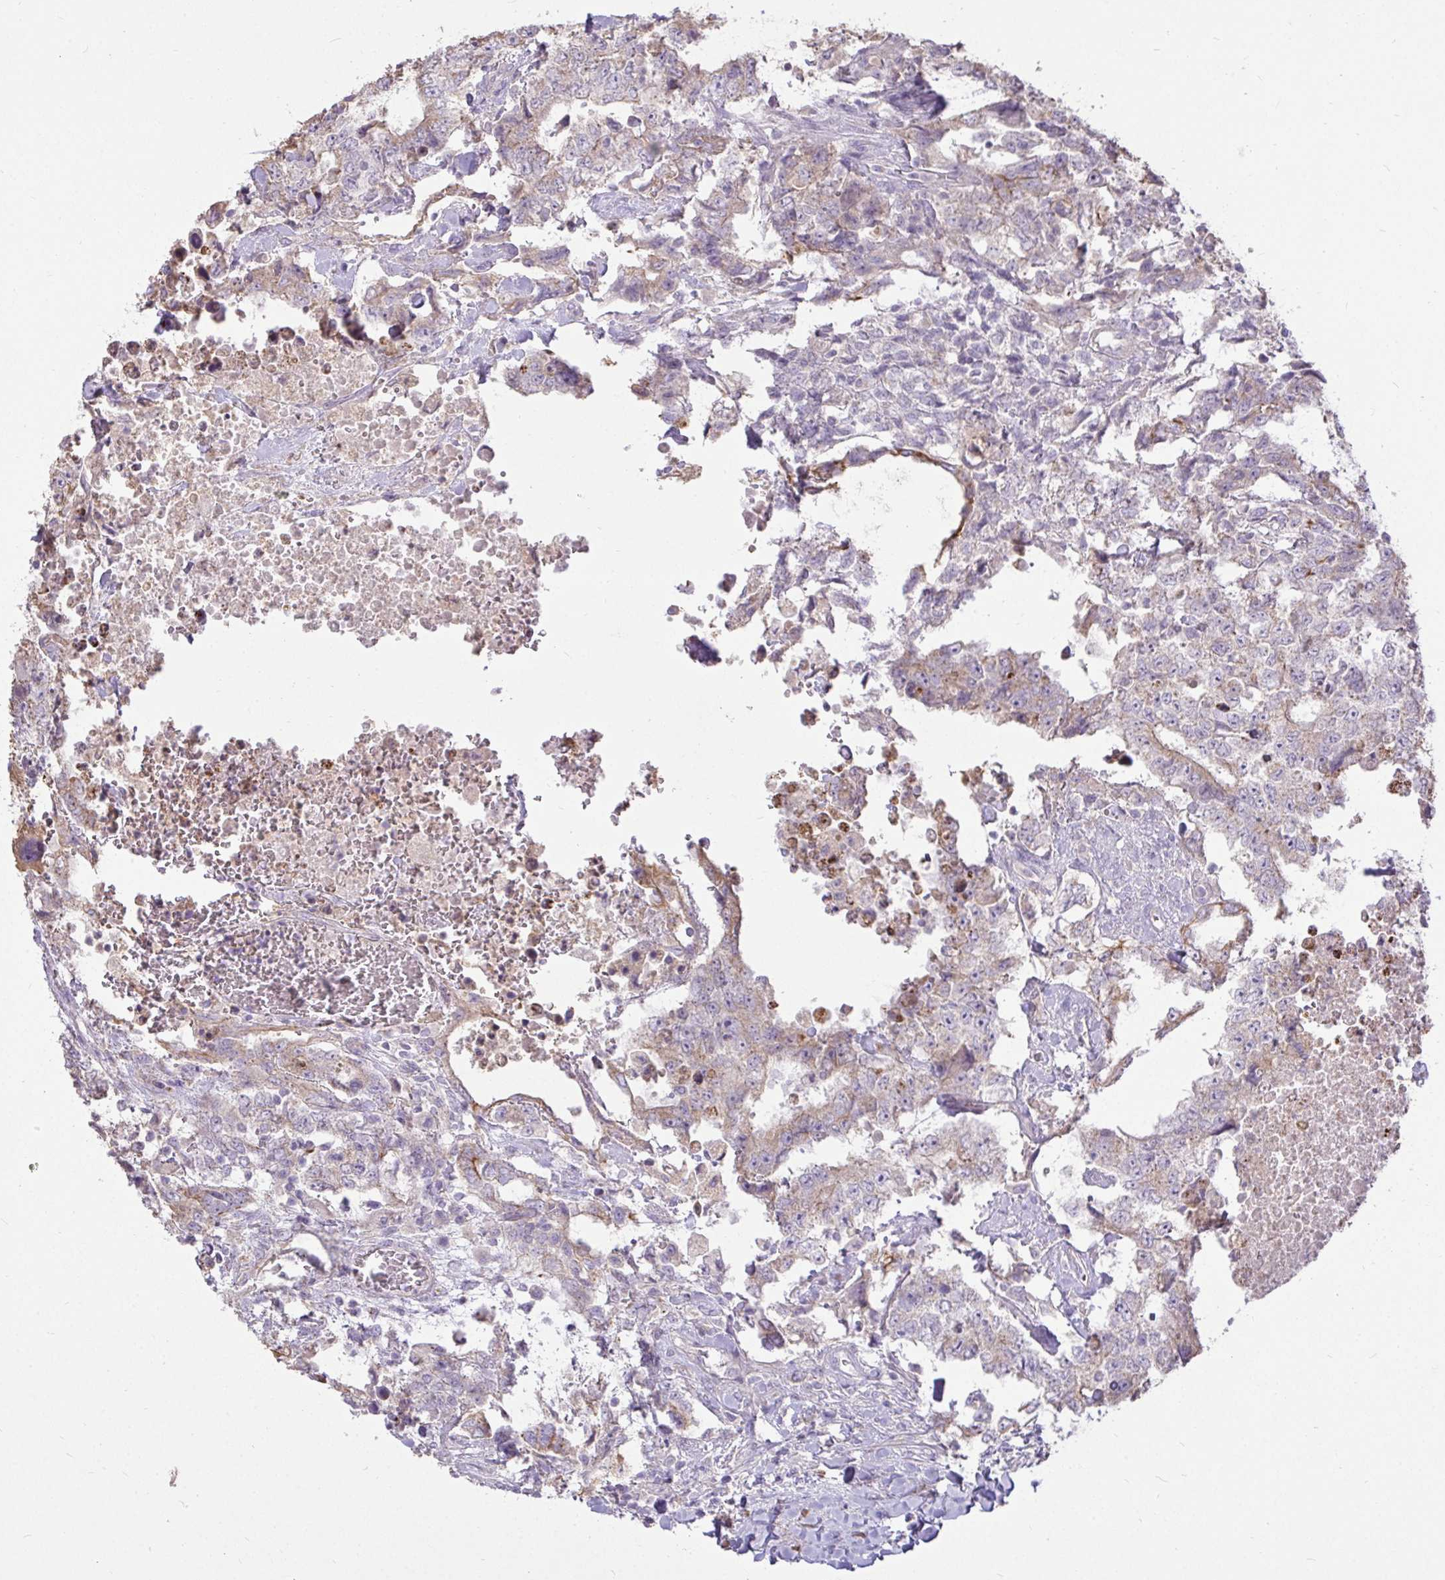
{"staining": {"intensity": "weak", "quantity": ">75%", "location": "cytoplasmic/membranous"}, "tissue": "testis cancer", "cell_type": "Tumor cells", "image_type": "cancer", "snomed": [{"axis": "morphology", "description": "Carcinoma, Embryonal, NOS"}, {"axis": "topography", "description": "Testis"}], "caption": "Testis embryonal carcinoma stained for a protein demonstrates weak cytoplasmic/membranous positivity in tumor cells. Using DAB (3,3'-diaminobenzidine) (brown) and hematoxylin (blue) stains, captured at high magnification using brightfield microscopy.", "gene": "STRIP1", "patient": {"sex": "male", "age": 24}}